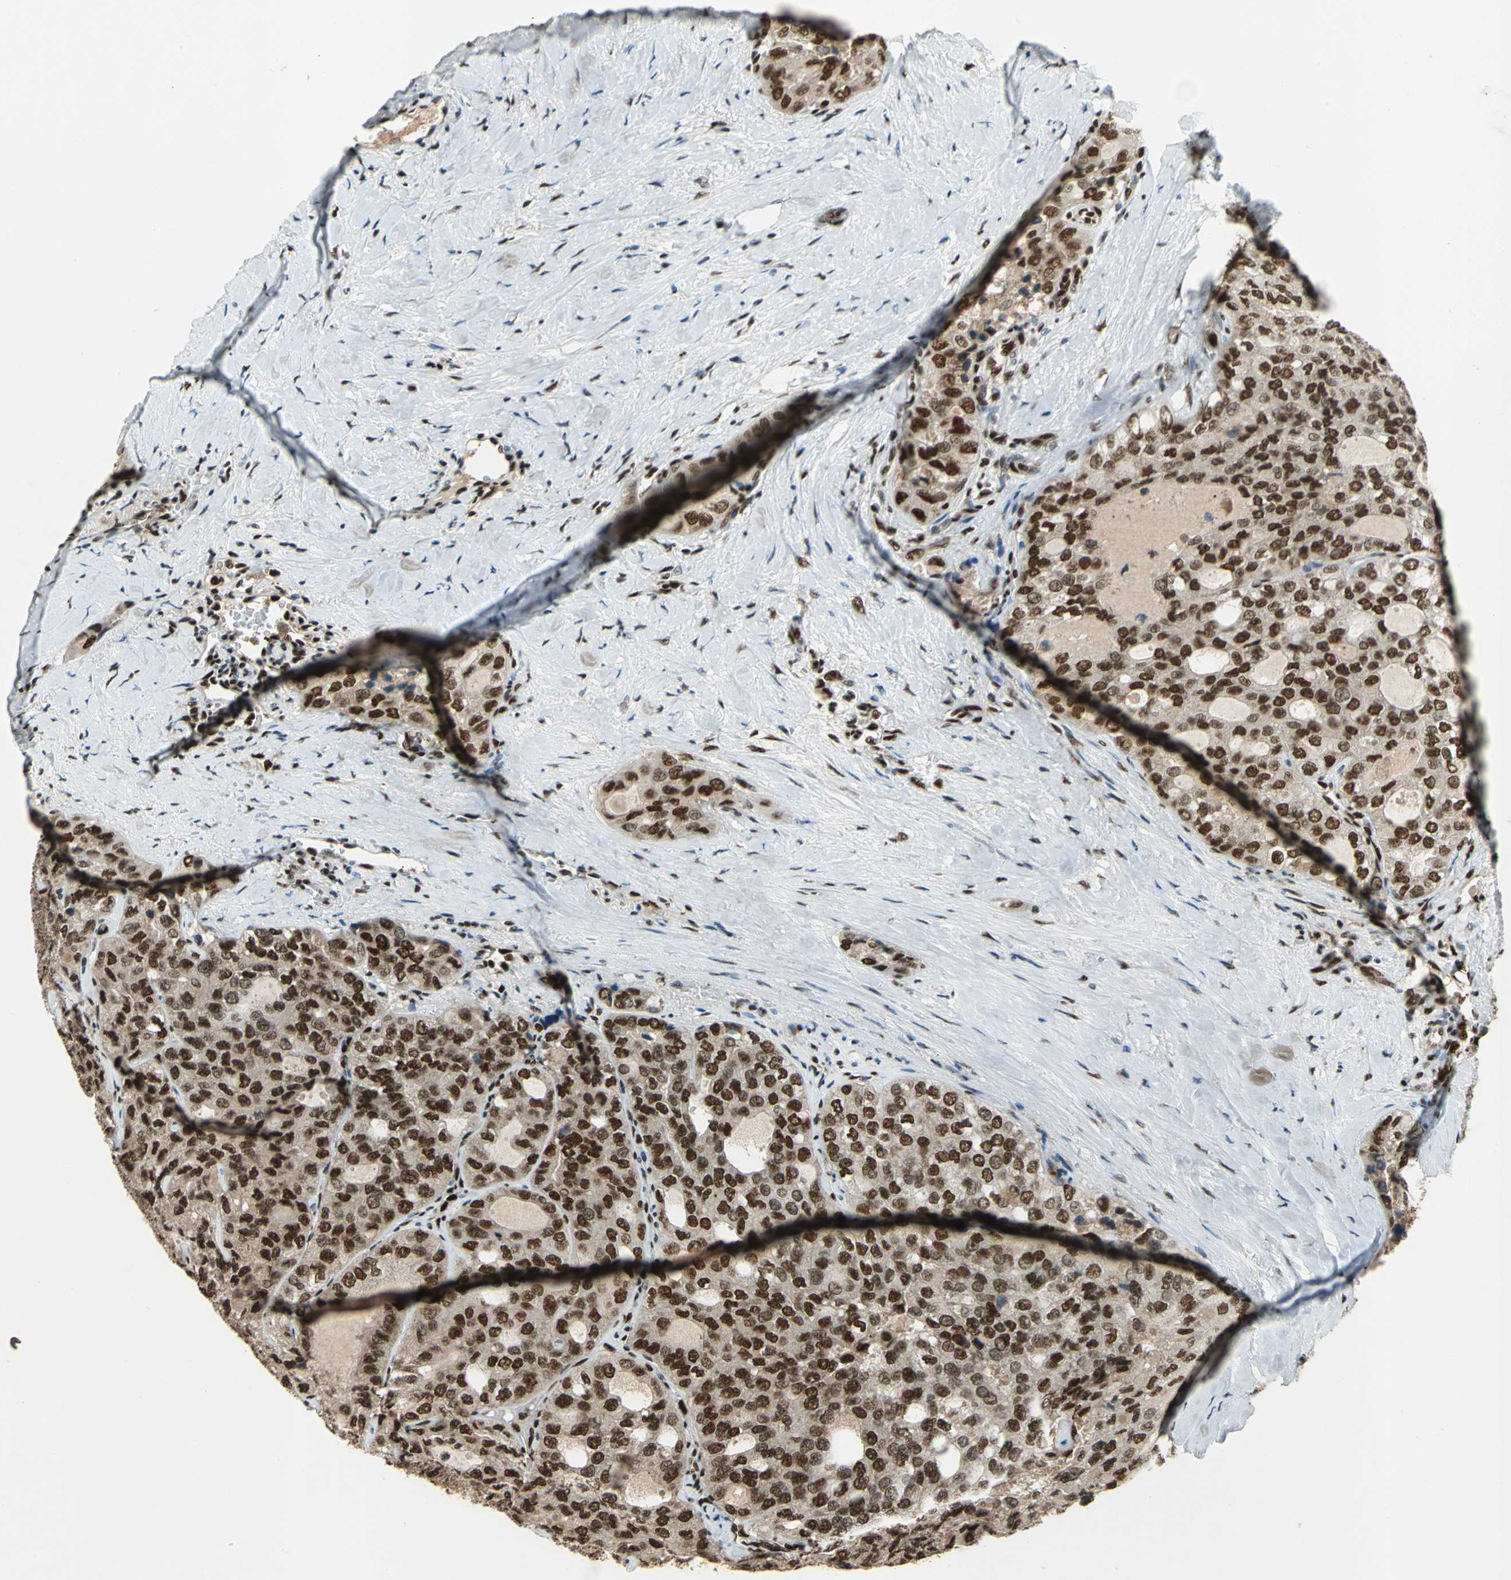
{"staining": {"intensity": "strong", "quantity": ">75%", "location": "cytoplasmic/membranous,nuclear"}, "tissue": "thyroid cancer", "cell_type": "Tumor cells", "image_type": "cancer", "snomed": [{"axis": "morphology", "description": "Follicular adenoma carcinoma, NOS"}, {"axis": "topography", "description": "Thyroid gland"}], "caption": "Tumor cells reveal high levels of strong cytoplasmic/membranous and nuclear positivity in approximately >75% of cells in human thyroid cancer. The staining is performed using DAB brown chromogen to label protein expression. The nuclei are counter-stained blue using hematoxylin.", "gene": "MTA2", "patient": {"sex": "male", "age": 75}}